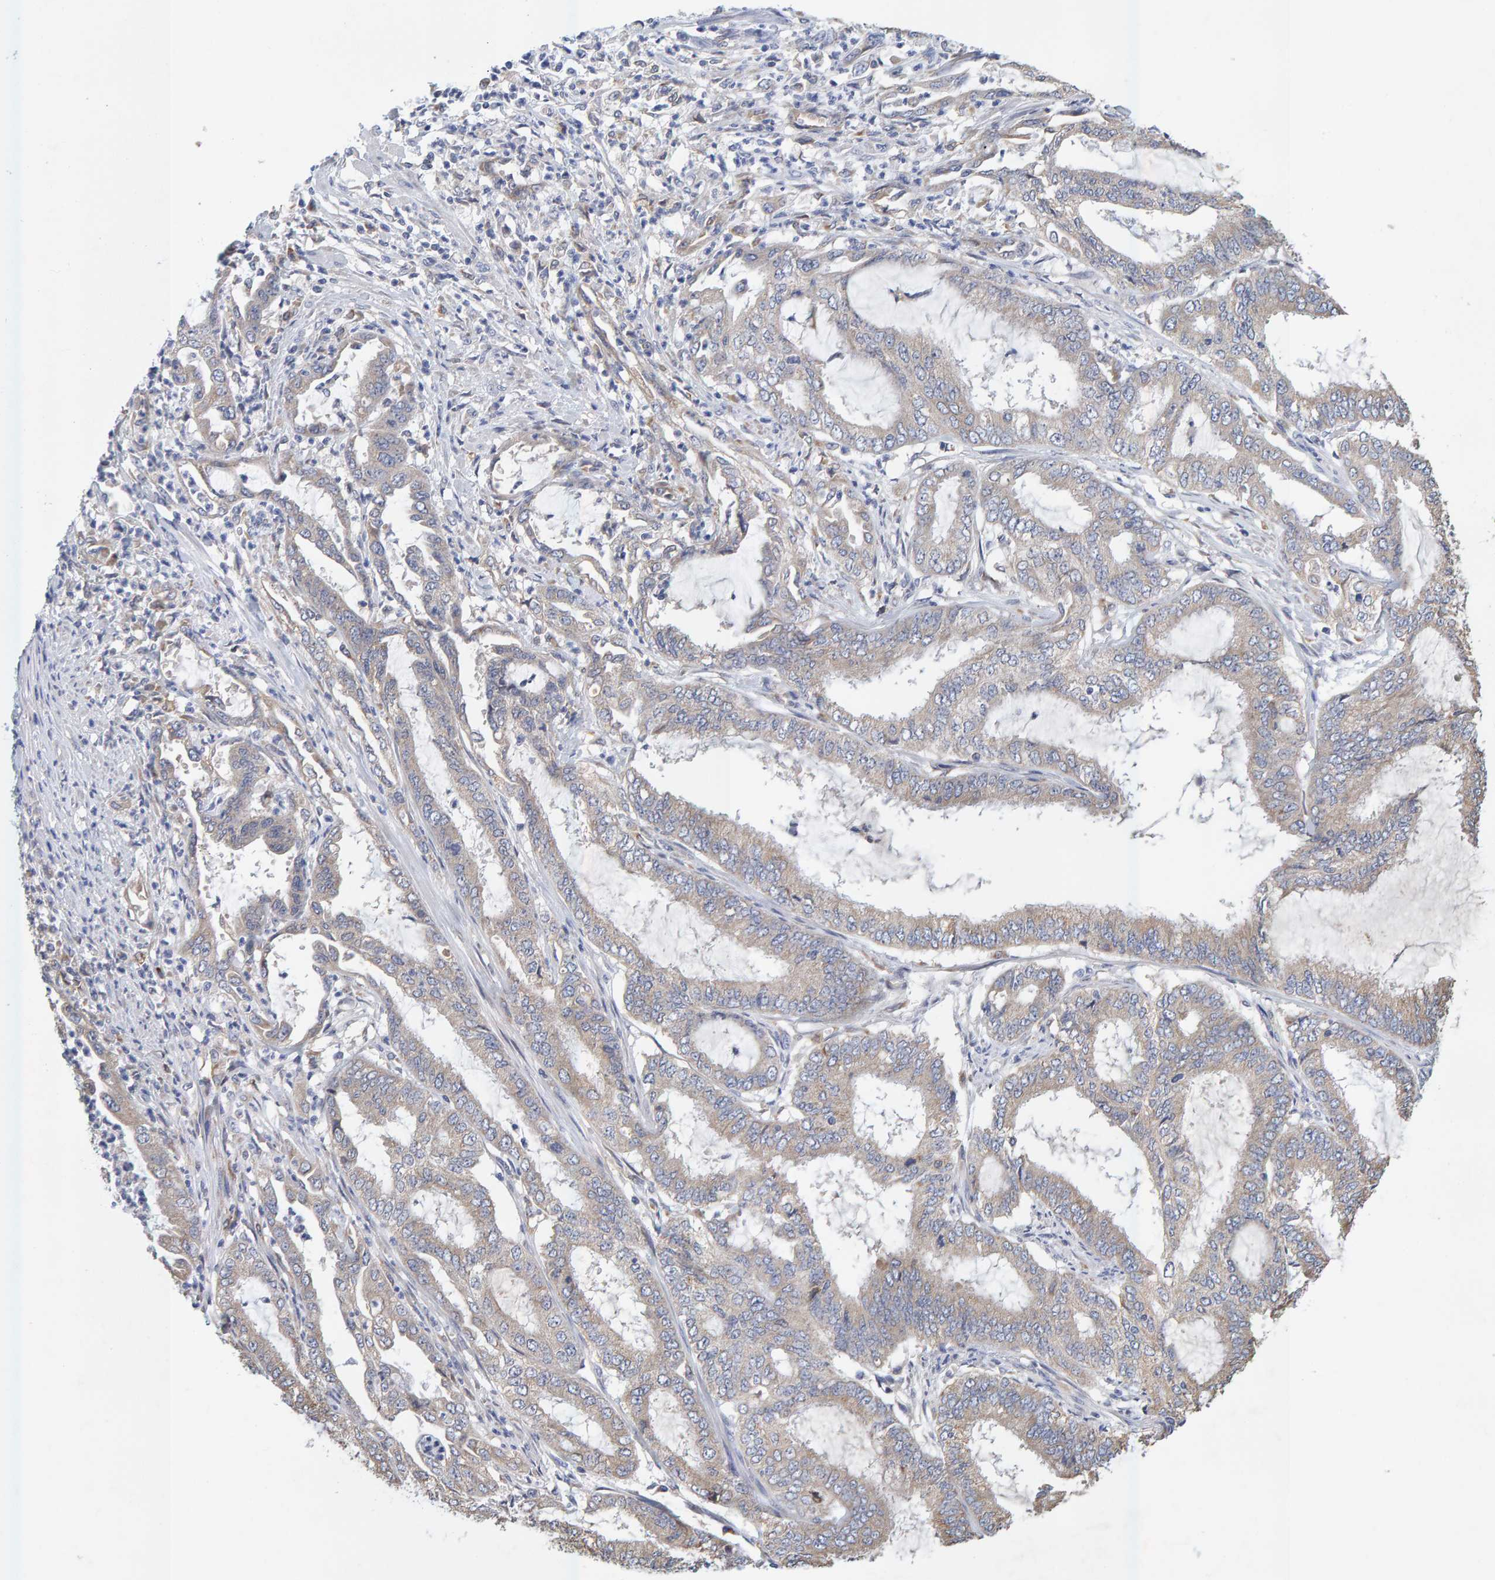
{"staining": {"intensity": "weak", "quantity": "25%-75%", "location": "cytoplasmic/membranous"}, "tissue": "endometrial cancer", "cell_type": "Tumor cells", "image_type": "cancer", "snomed": [{"axis": "morphology", "description": "Adenocarcinoma, NOS"}, {"axis": "topography", "description": "Endometrium"}], "caption": "Endometrial cancer (adenocarcinoma) stained with DAB (3,3'-diaminobenzidine) immunohistochemistry shows low levels of weak cytoplasmic/membranous expression in about 25%-75% of tumor cells.", "gene": "SGPL1", "patient": {"sex": "female", "age": 51}}